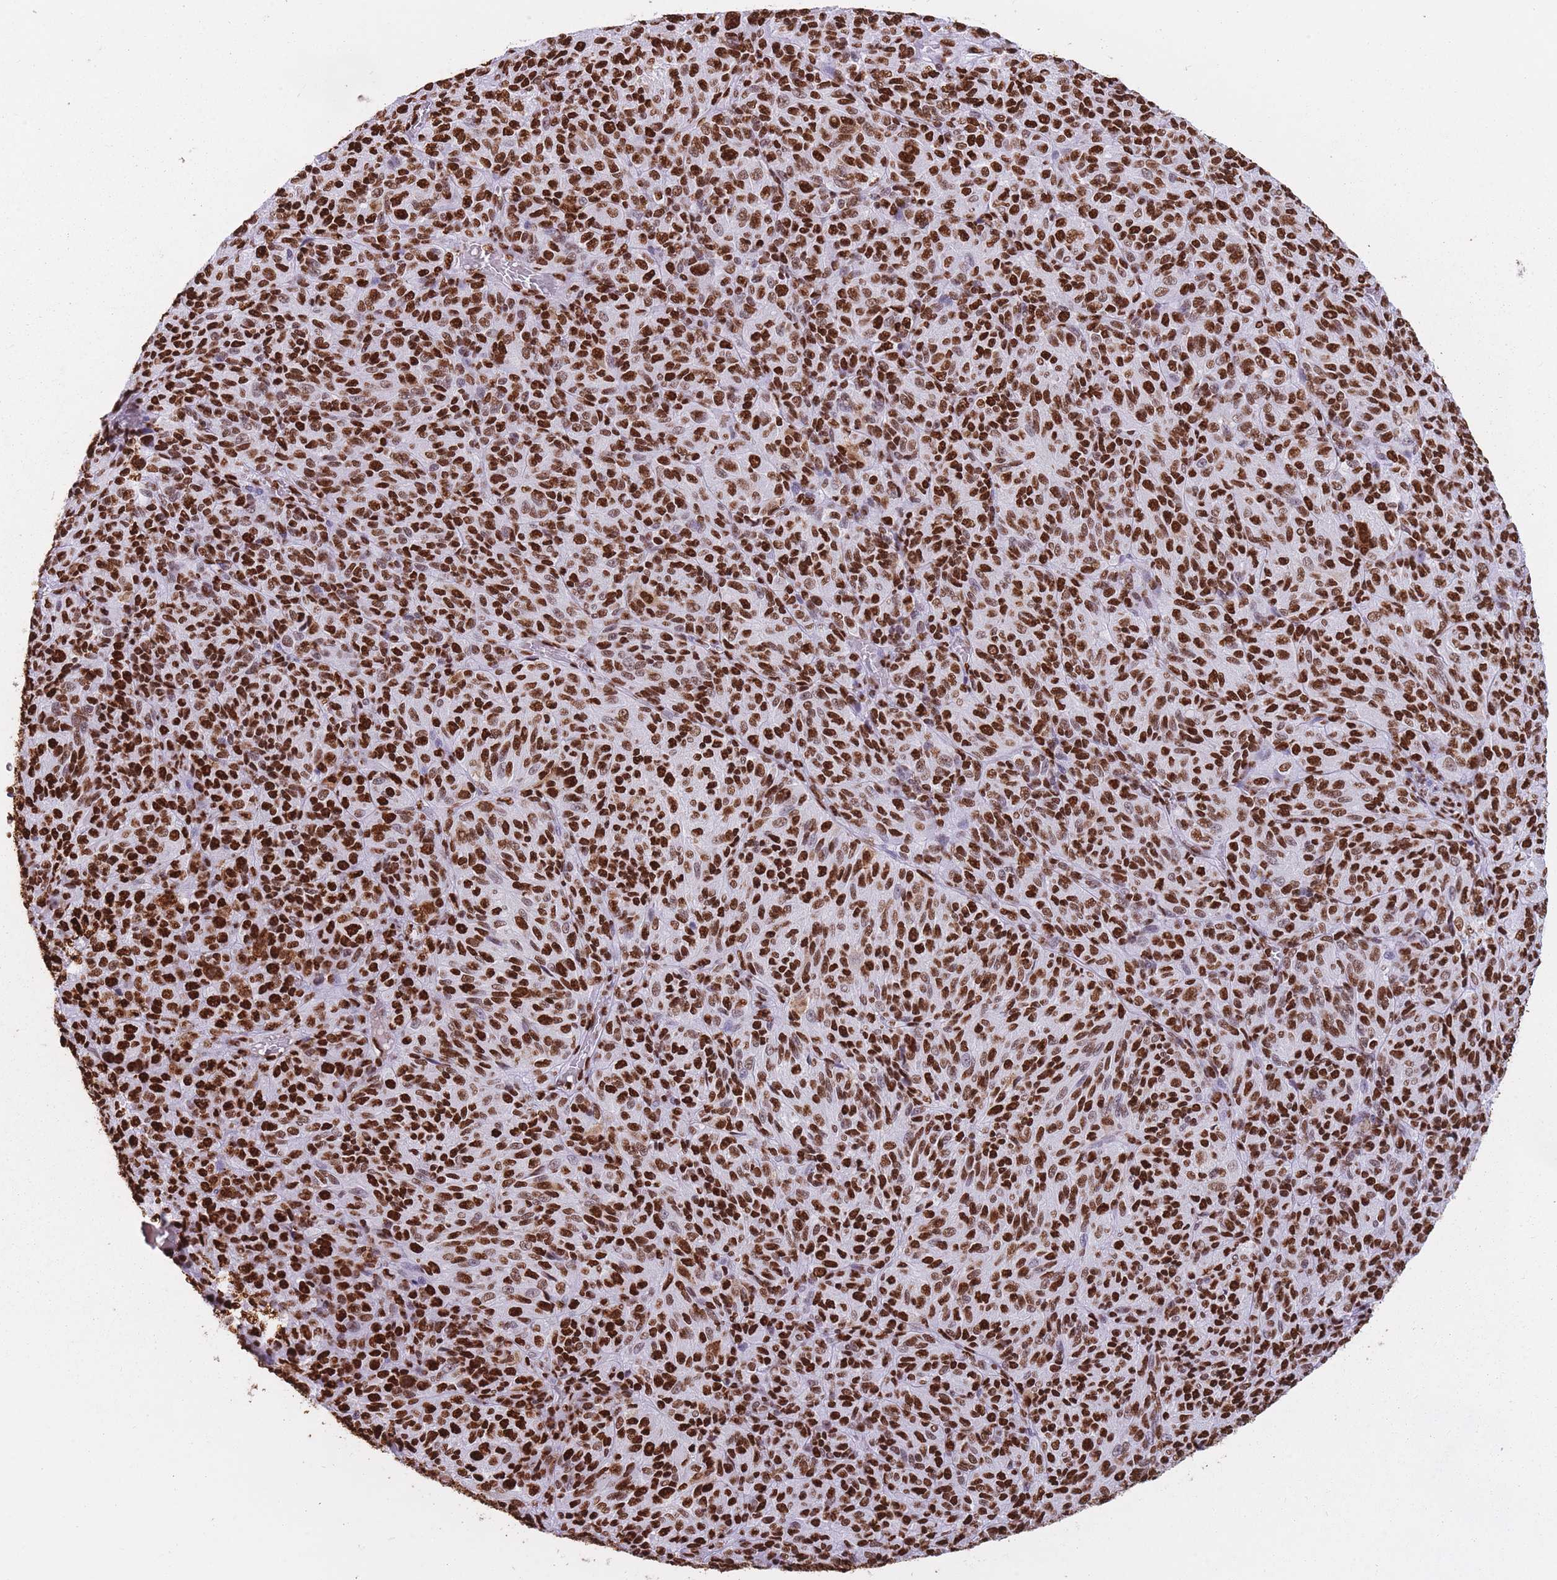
{"staining": {"intensity": "strong", "quantity": ">75%", "location": "nuclear"}, "tissue": "melanoma", "cell_type": "Tumor cells", "image_type": "cancer", "snomed": [{"axis": "morphology", "description": "Malignant melanoma, Metastatic site"}, {"axis": "topography", "description": "Brain"}], "caption": "Immunohistochemical staining of human malignant melanoma (metastatic site) displays high levels of strong nuclear protein expression in approximately >75% of tumor cells.", "gene": "HNRNPUL1", "patient": {"sex": "female", "age": 56}}